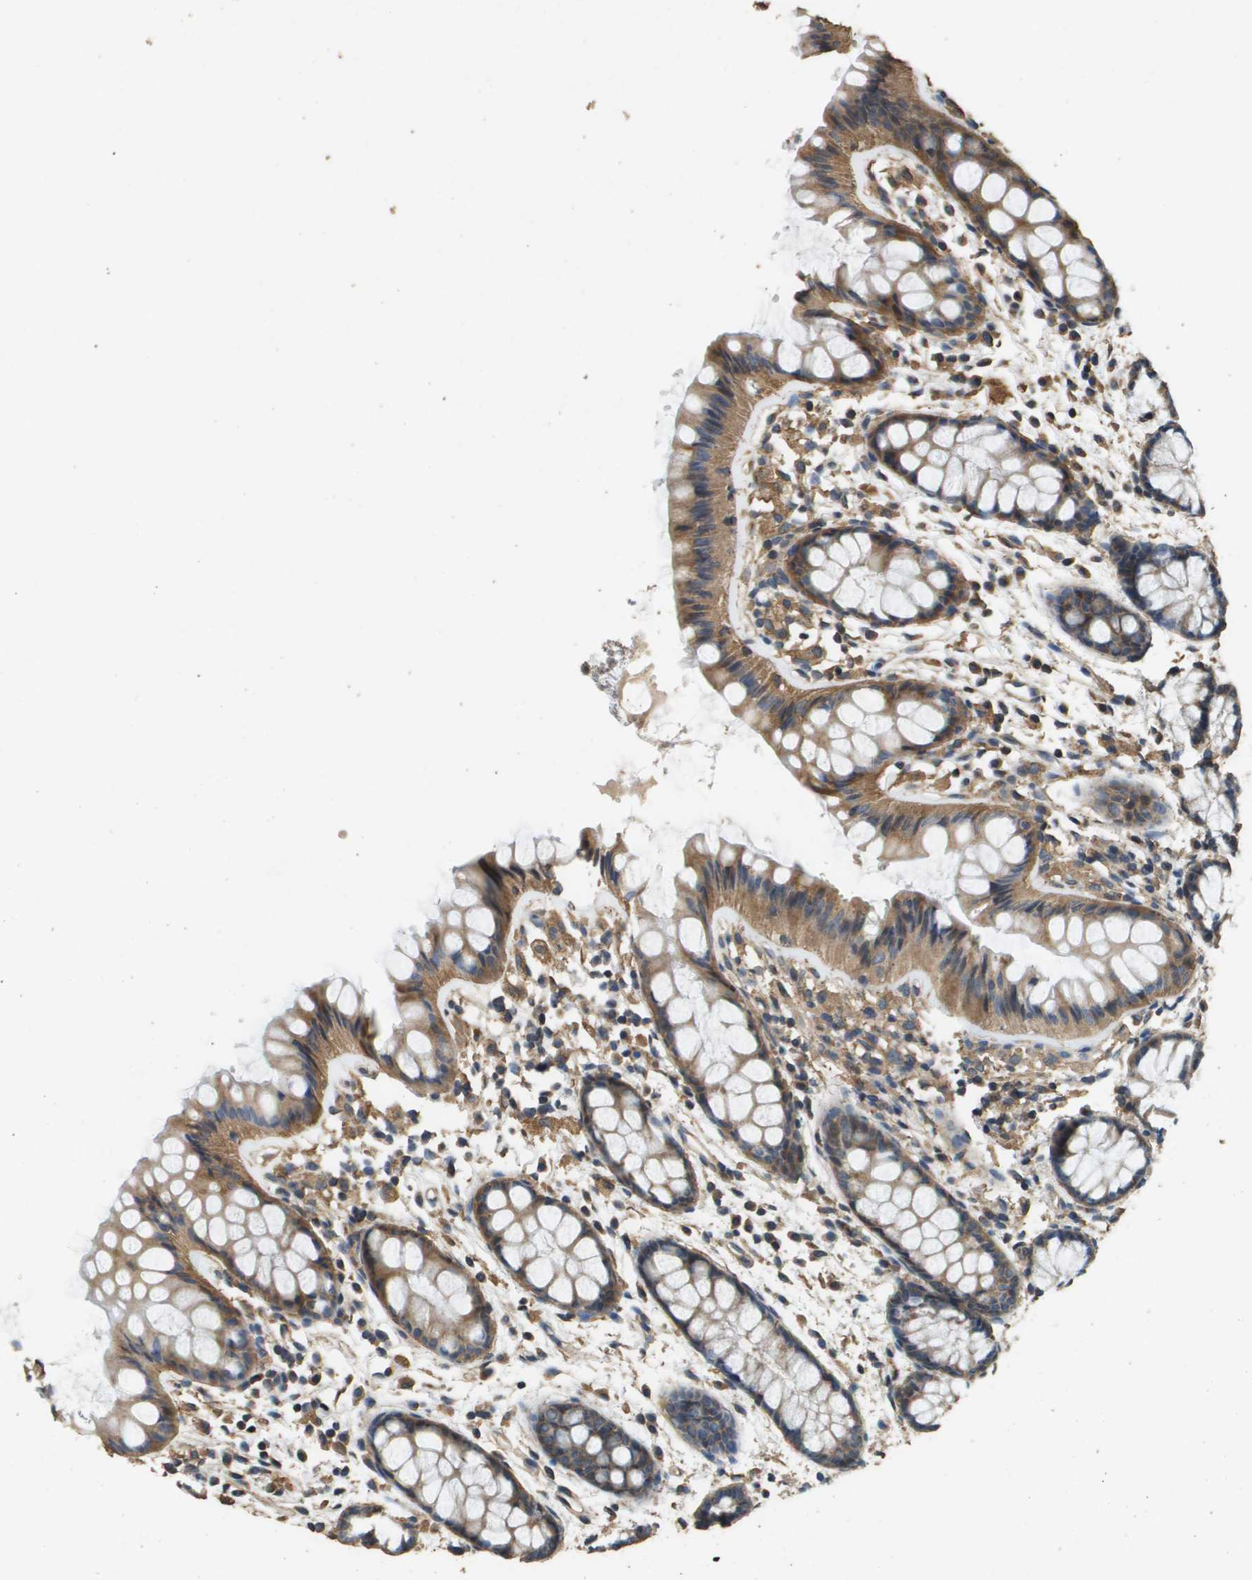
{"staining": {"intensity": "moderate", "quantity": ">75%", "location": "cytoplasmic/membranous"}, "tissue": "rectum", "cell_type": "Glandular cells", "image_type": "normal", "snomed": [{"axis": "morphology", "description": "Normal tissue, NOS"}, {"axis": "topography", "description": "Rectum"}], "caption": "Immunohistochemical staining of normal human rectum shows >75% levels of moderate cytoplasmic/membranous protein staining in approximately >75% of glandular cells.", "gene": "RAB6B", "patient": {"sex": "female", "age": 66}}